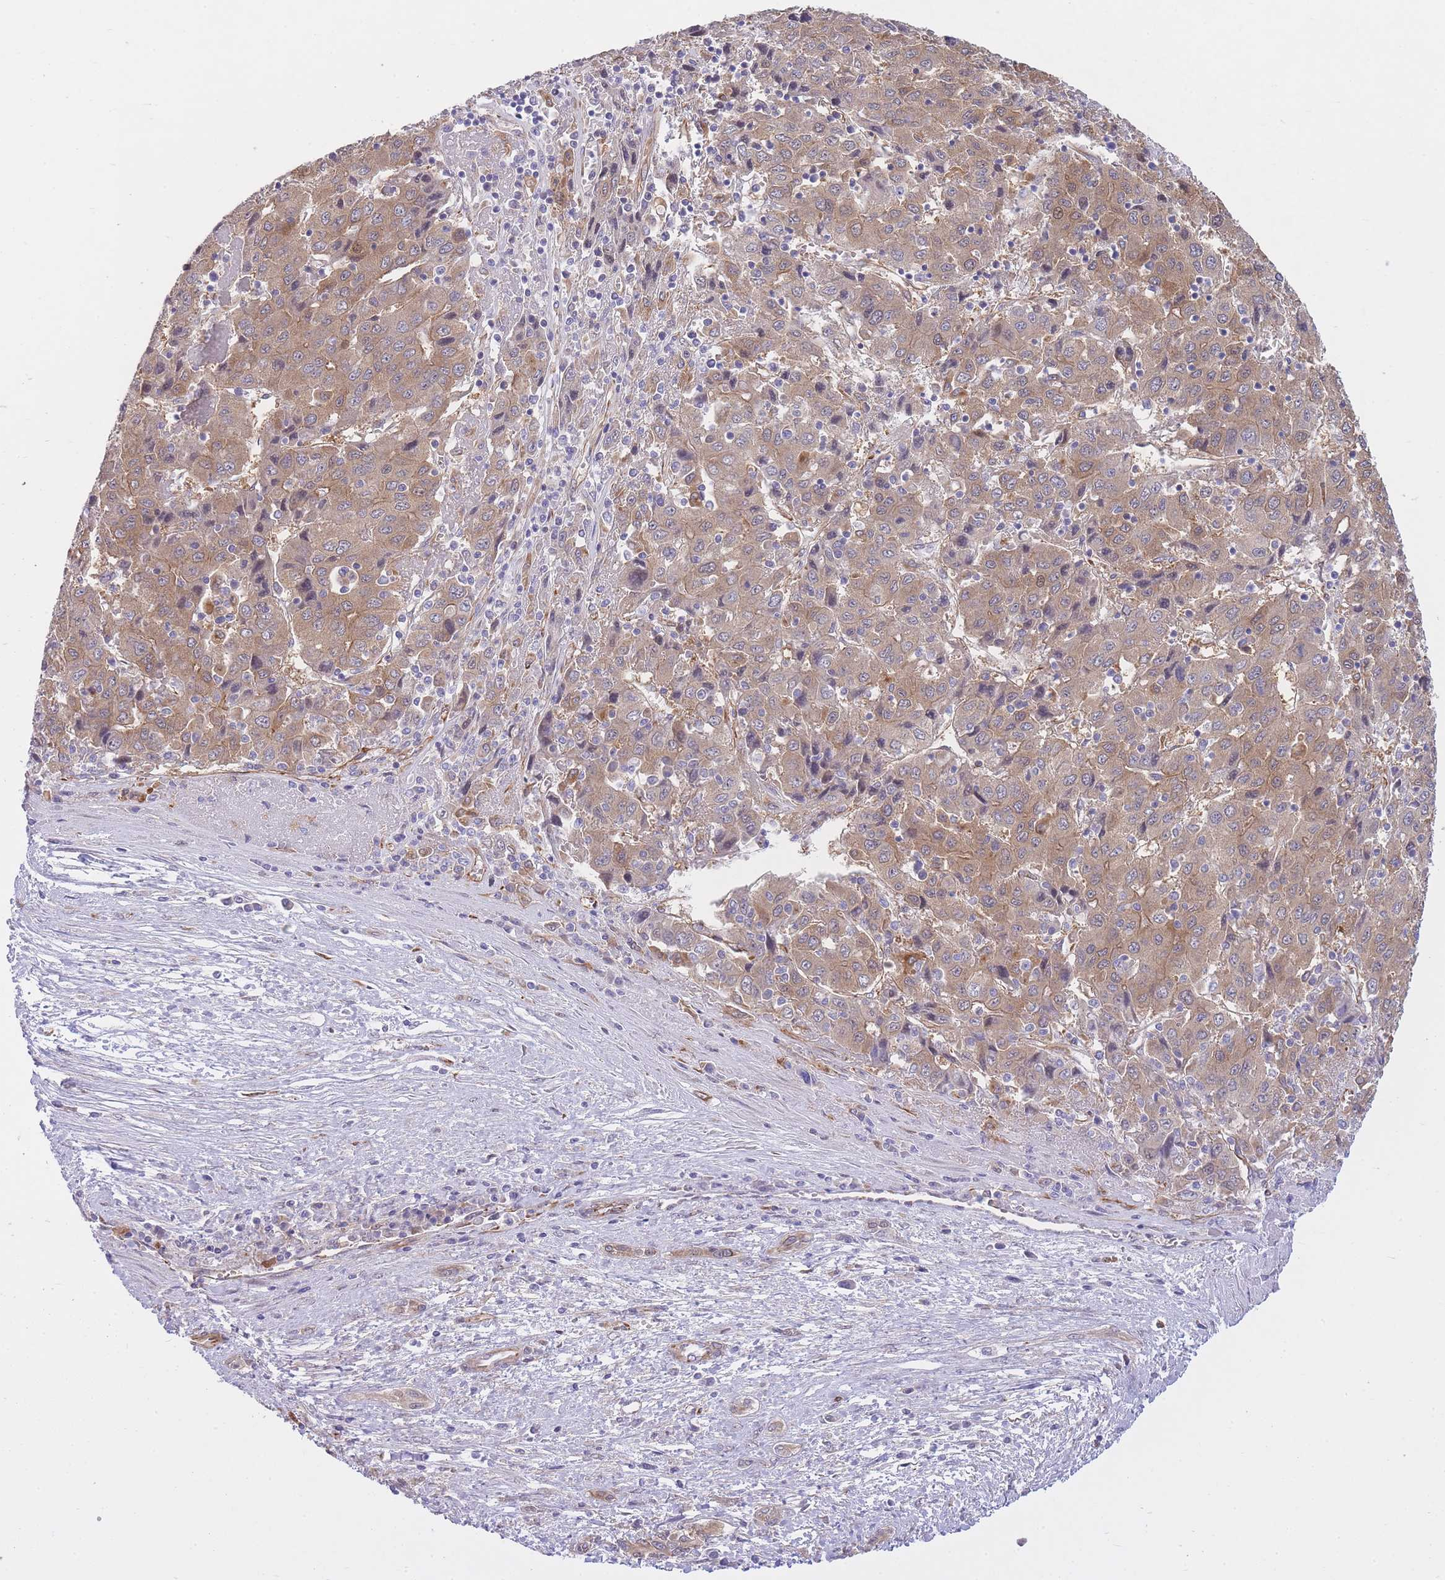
{"staining": {"intensity": "weak", "quantity": ">75%", "location": "cytoplasmic/membranous"}, "tissue": "liver cancer", "cell_type": "Tumor cells", "image_type": "cancer", "snomed": [{"axis": "morphology", "description": "Carcinoma, Hepatocellular, NOS"}, {"axis": "topography", "description": "Liver"}], "caption": "This image shows liver cancer (hepatocellular carcinoma) stained with immunohistochemistry to label a protein in brown. The cytoplasmic/membranous of tumor cells show weak positivity for the protein. Nuclei are counter-stained blue.", "gene": "ECPAS", "patient": {"sex": "female", "age": 53}}